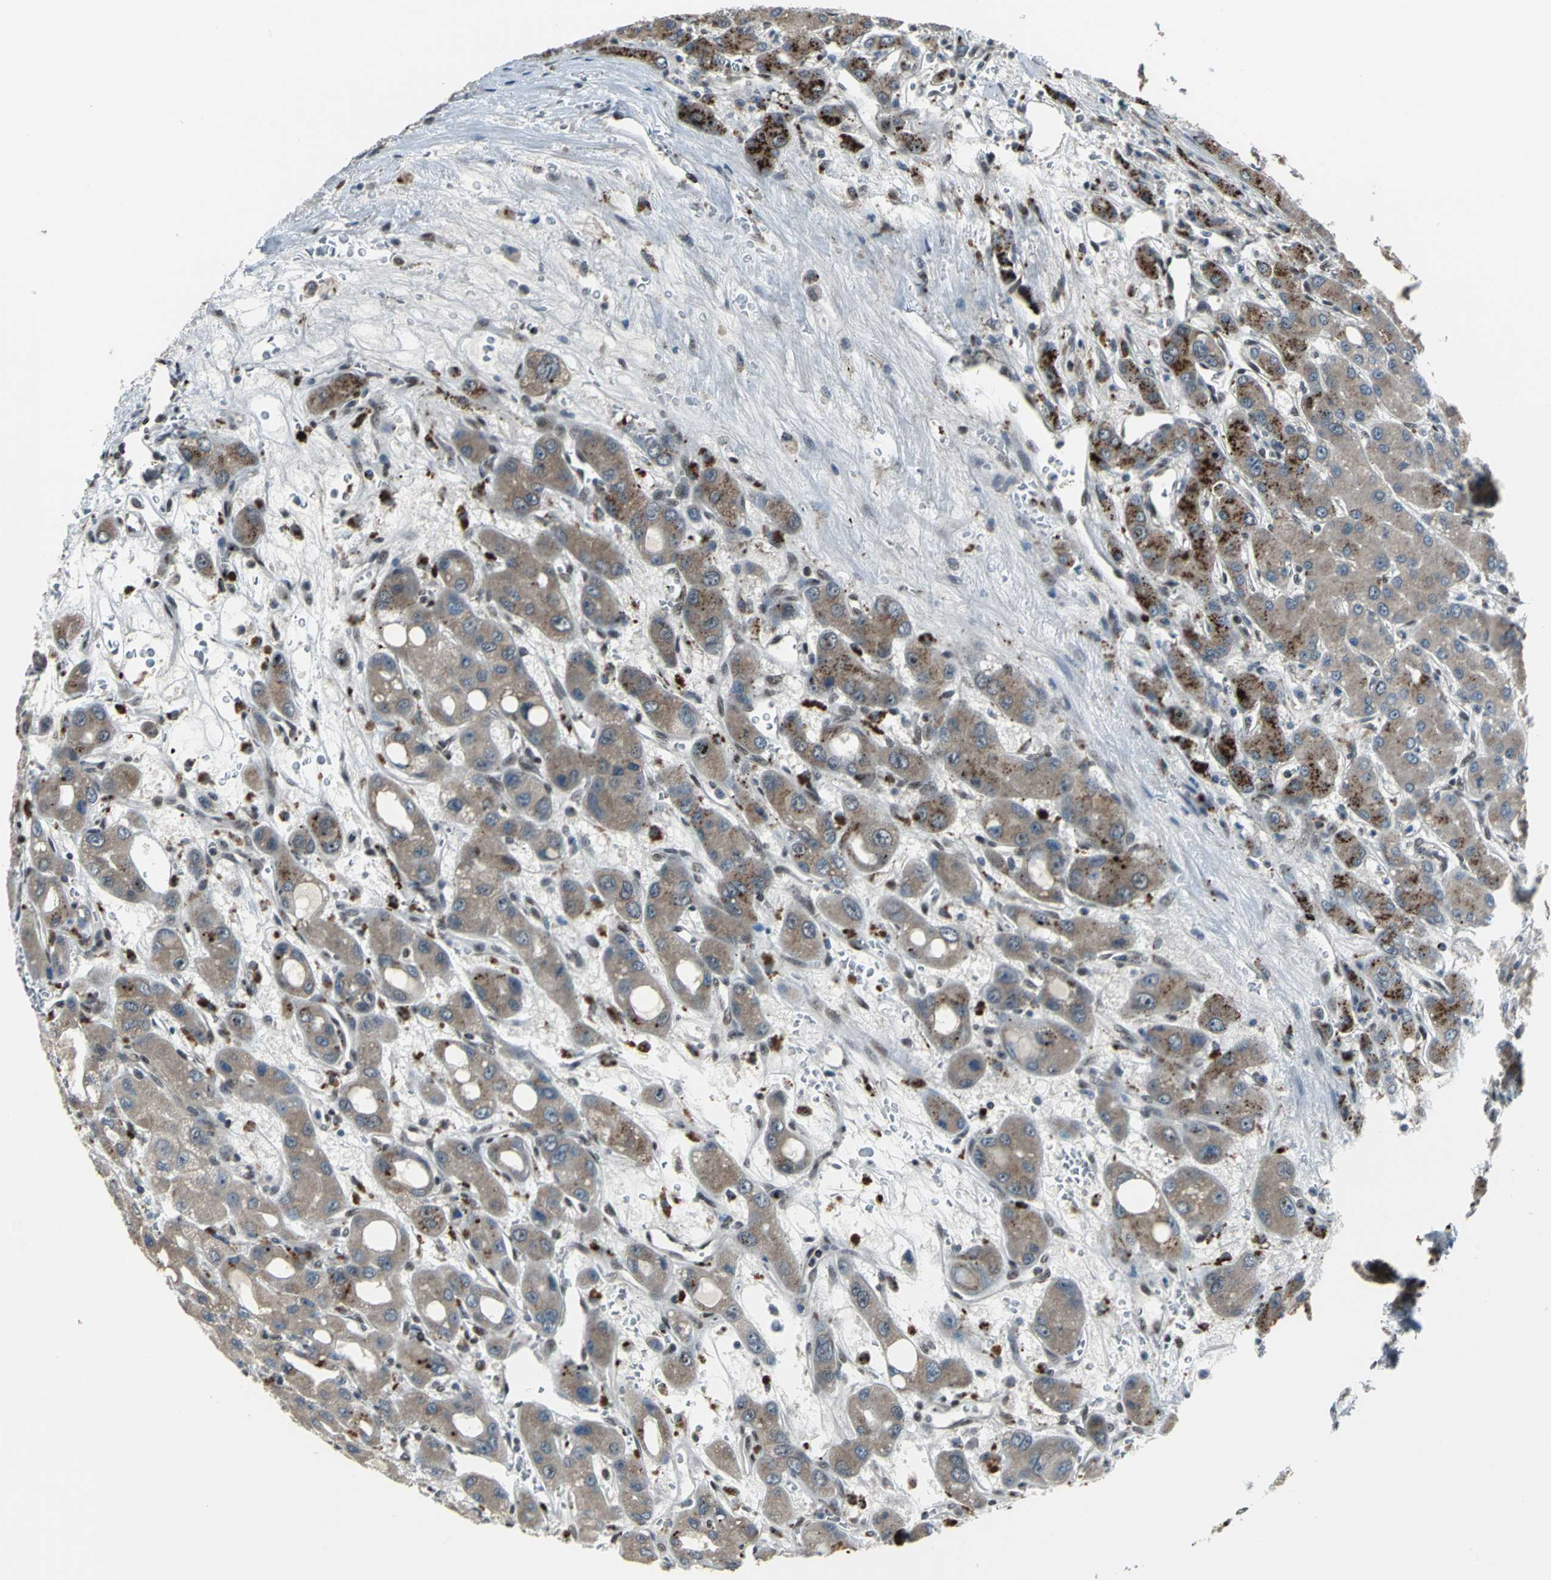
{"staining": {"intensity": "strong", "quantity": "25%-75%", "location": "cytoplasmic/membranous"}, "tissue": "liver cancer", "cell_type": "Tumor cells", "image_type": "cancer", "snomed": [{"axis": "morphology", "description": "Carcinoma, Hepatocellular, NOS"}, {"axis": "topography", "description": "Liver"}], "caption": "A brown stain labels strong cytoplasmic/membranous positivity of a protein in human liver cancer tumor cells.", "gene": "ELF2", "patient": {"sex": "male", "age": 55}}